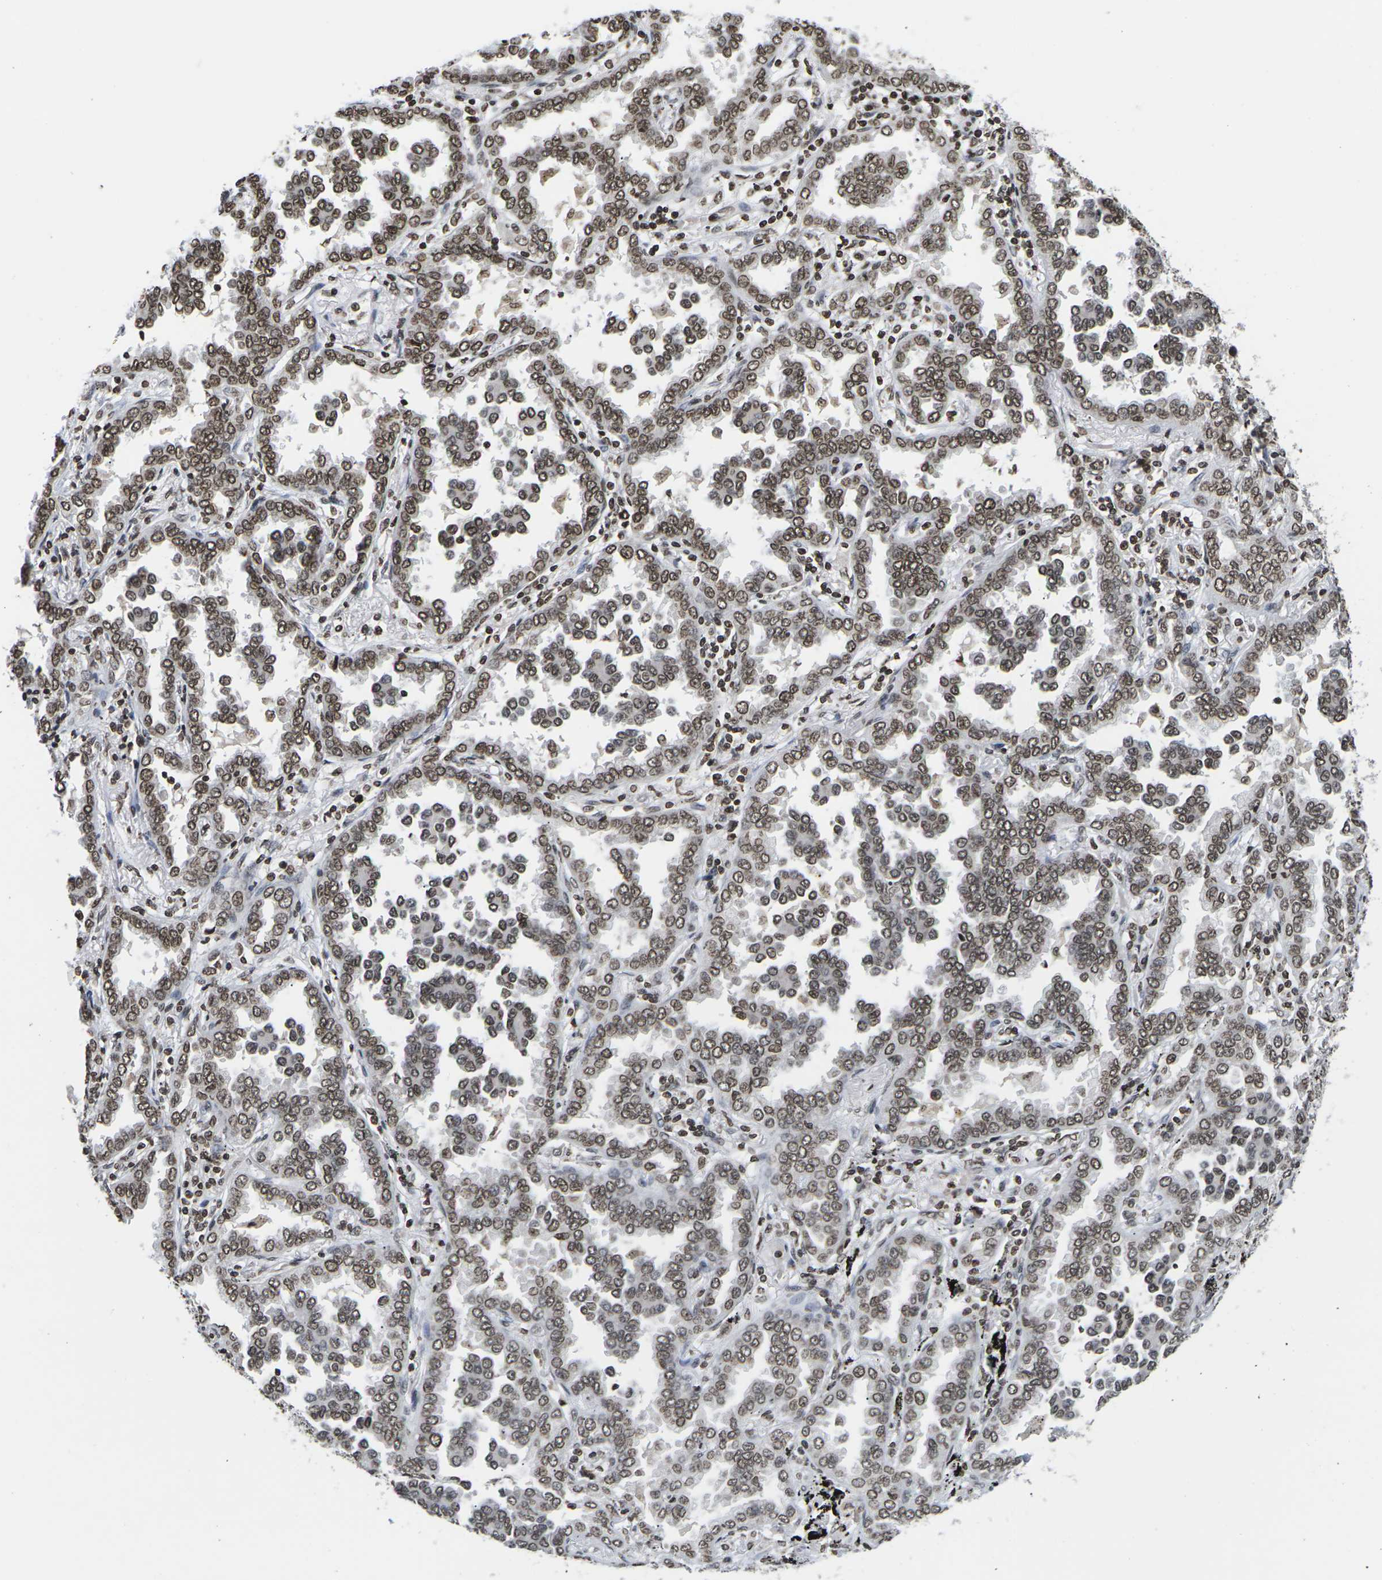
{"staining": {"intensity": "moderate", "quantity": ">75%", "location": "nuclear"}, "tissue": "lung cancer", "cell_type": "Tumor cells", "image_type": "cancer", "snomed": [{"axis": "morphology", "description": "Normal tissue, NOS"}, {"axis": "morphology", "description": "Adenocarcinoma, NOS"}, {"axis": "topography", "description": "Lung"}], "caption": "Moderate nuclear expression for a protein is appreciated in approximately >75% of tumor cells of lung adenocarcinoma using immunohistochemistry (IHC).", "gene": "ETV5", "patient": {"sex": "male", "age": 59}}